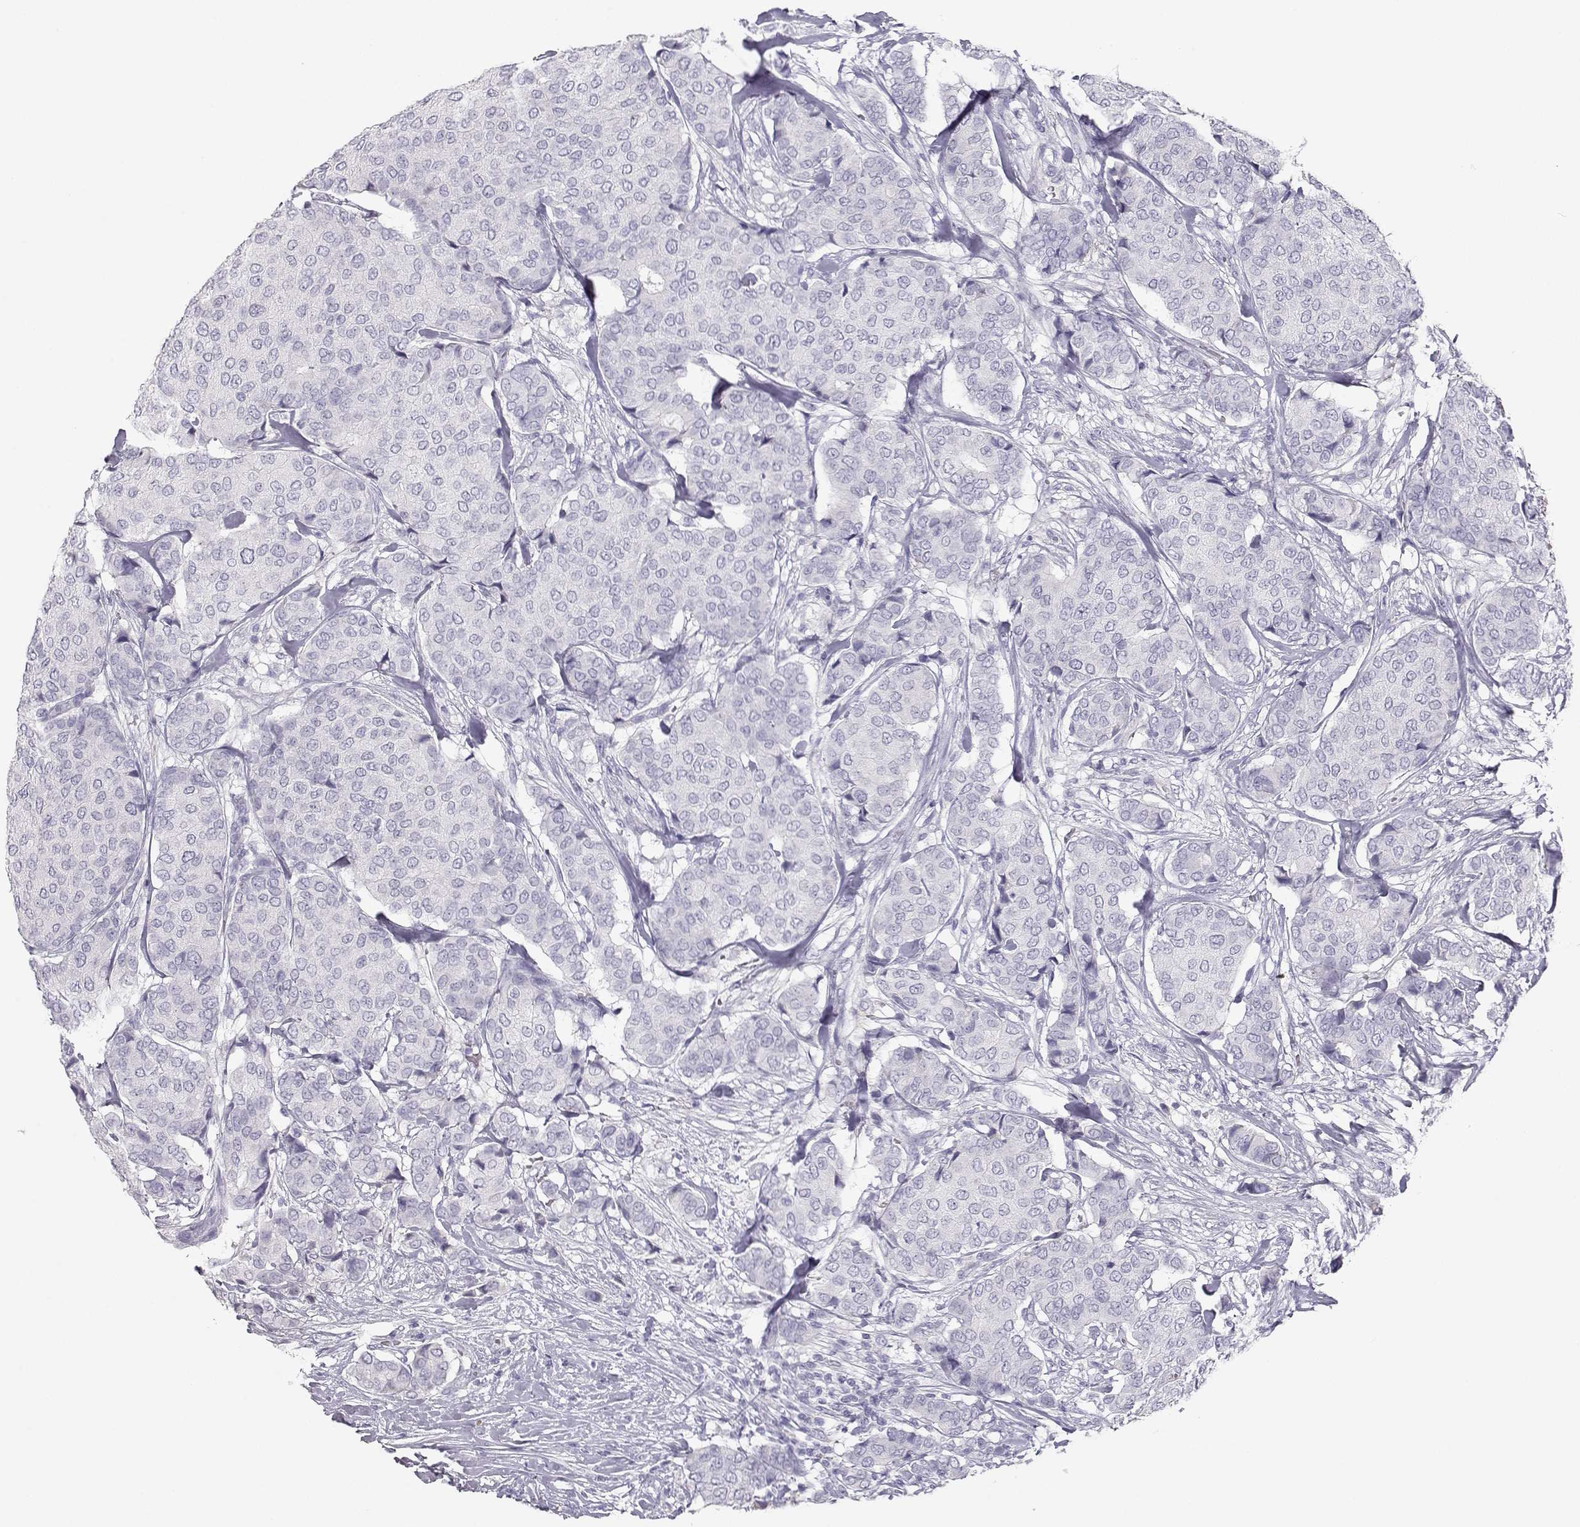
{"staining": {"intensity": "negative", "quantity": "none", "location": "none"}, "tissue": "breast cancer", "cell_type": "Tumor cells", "image_type": "cancer", "snomed": [{"axis": "morphology", "description": "Duct carcinoma"}, {"axis": "topography", "description": "Breast"}], "caption": "Tumor cells are negative for protein expression in human invasive ductal carcinoma (breast).", "gene": "SLCO6A1", "patient": {"sex": "female", "age": 75}}